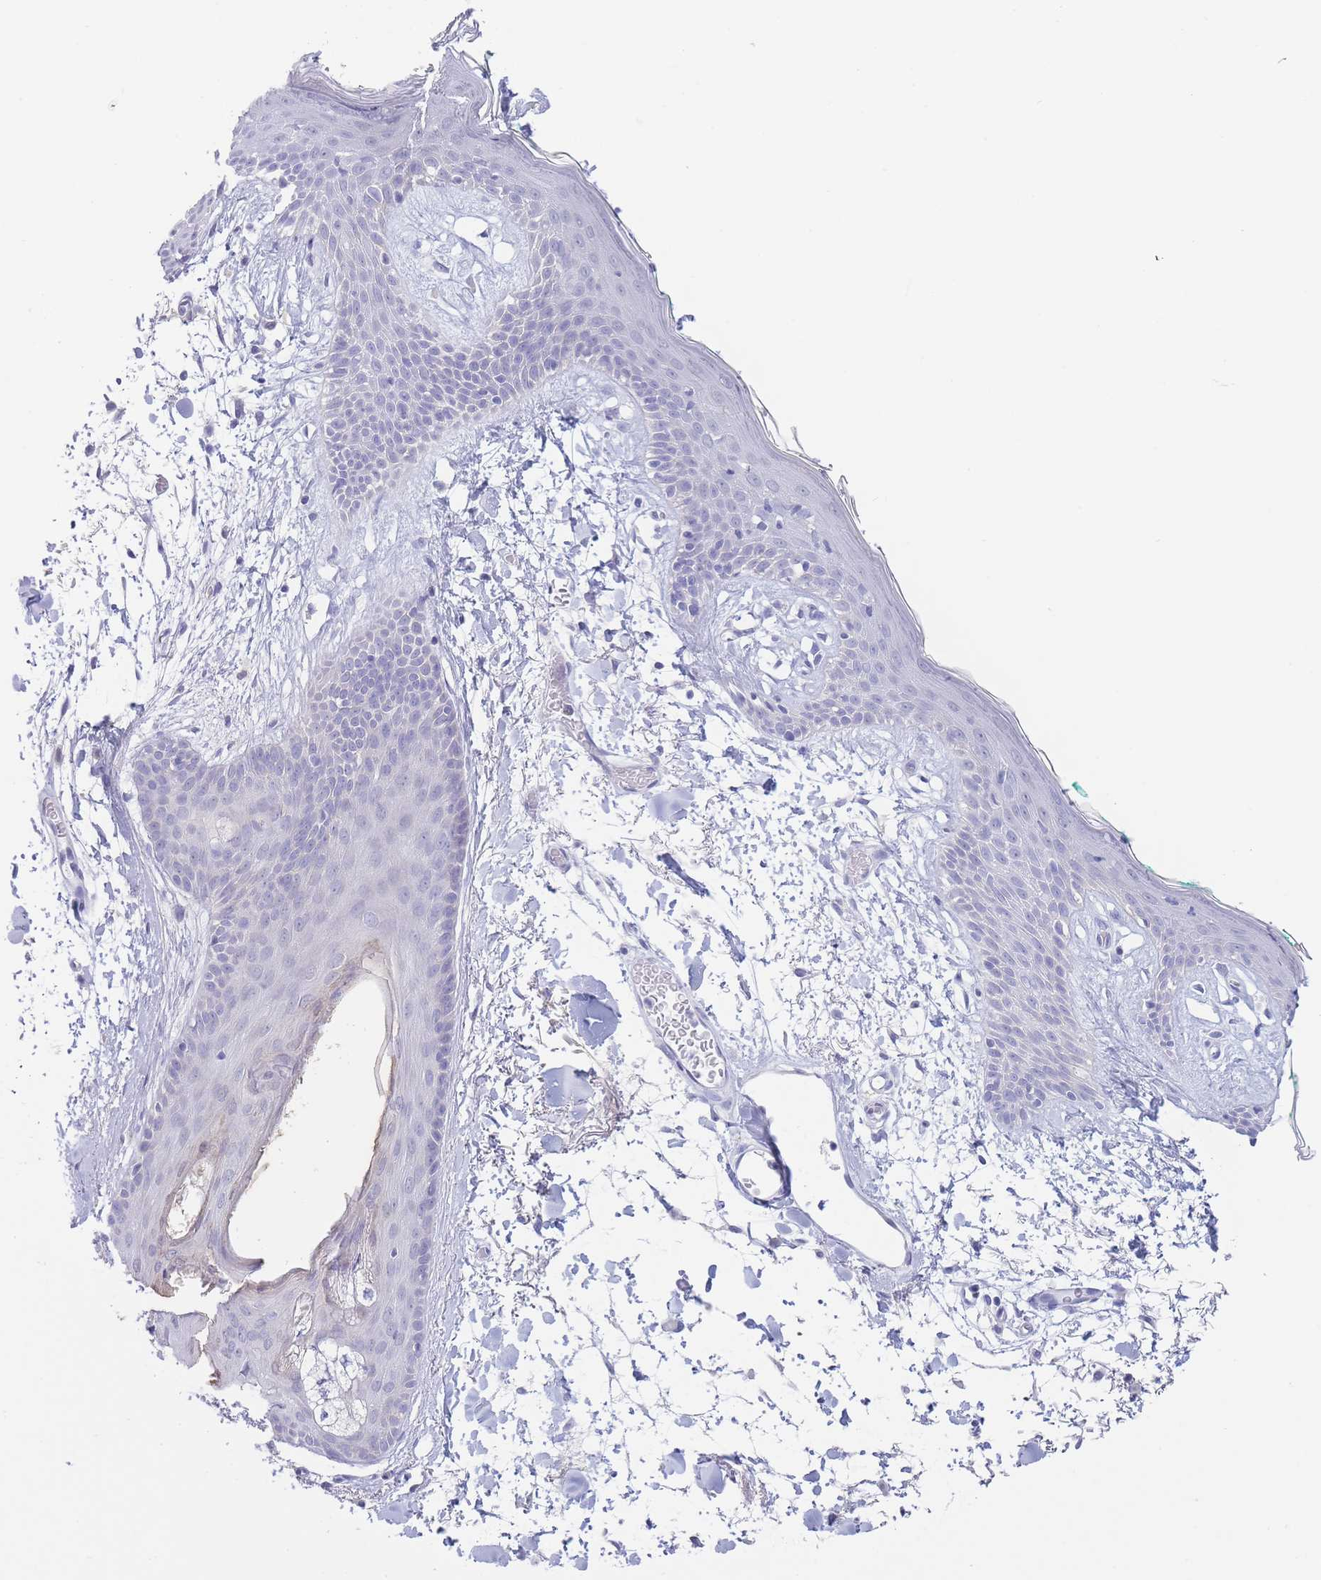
{"staining": {"intensity": "negative", "quantity": "none", "location": "none"}, "tissue": "skin", "cell_type": "Fibroblasts", "image_type": "normal", "snomed": [{"axis": "morphology", "description": "Normal tissue, NOS"}, {"axis": "topography", "description": "Skin"}], "caption": "The histopathology image displays no significant positivity in fibroblasts of skin. (IHC, brightfield microscopy, high magnification).", "gene": "CD37", "patient": {"sex": "male", "age": 79}}